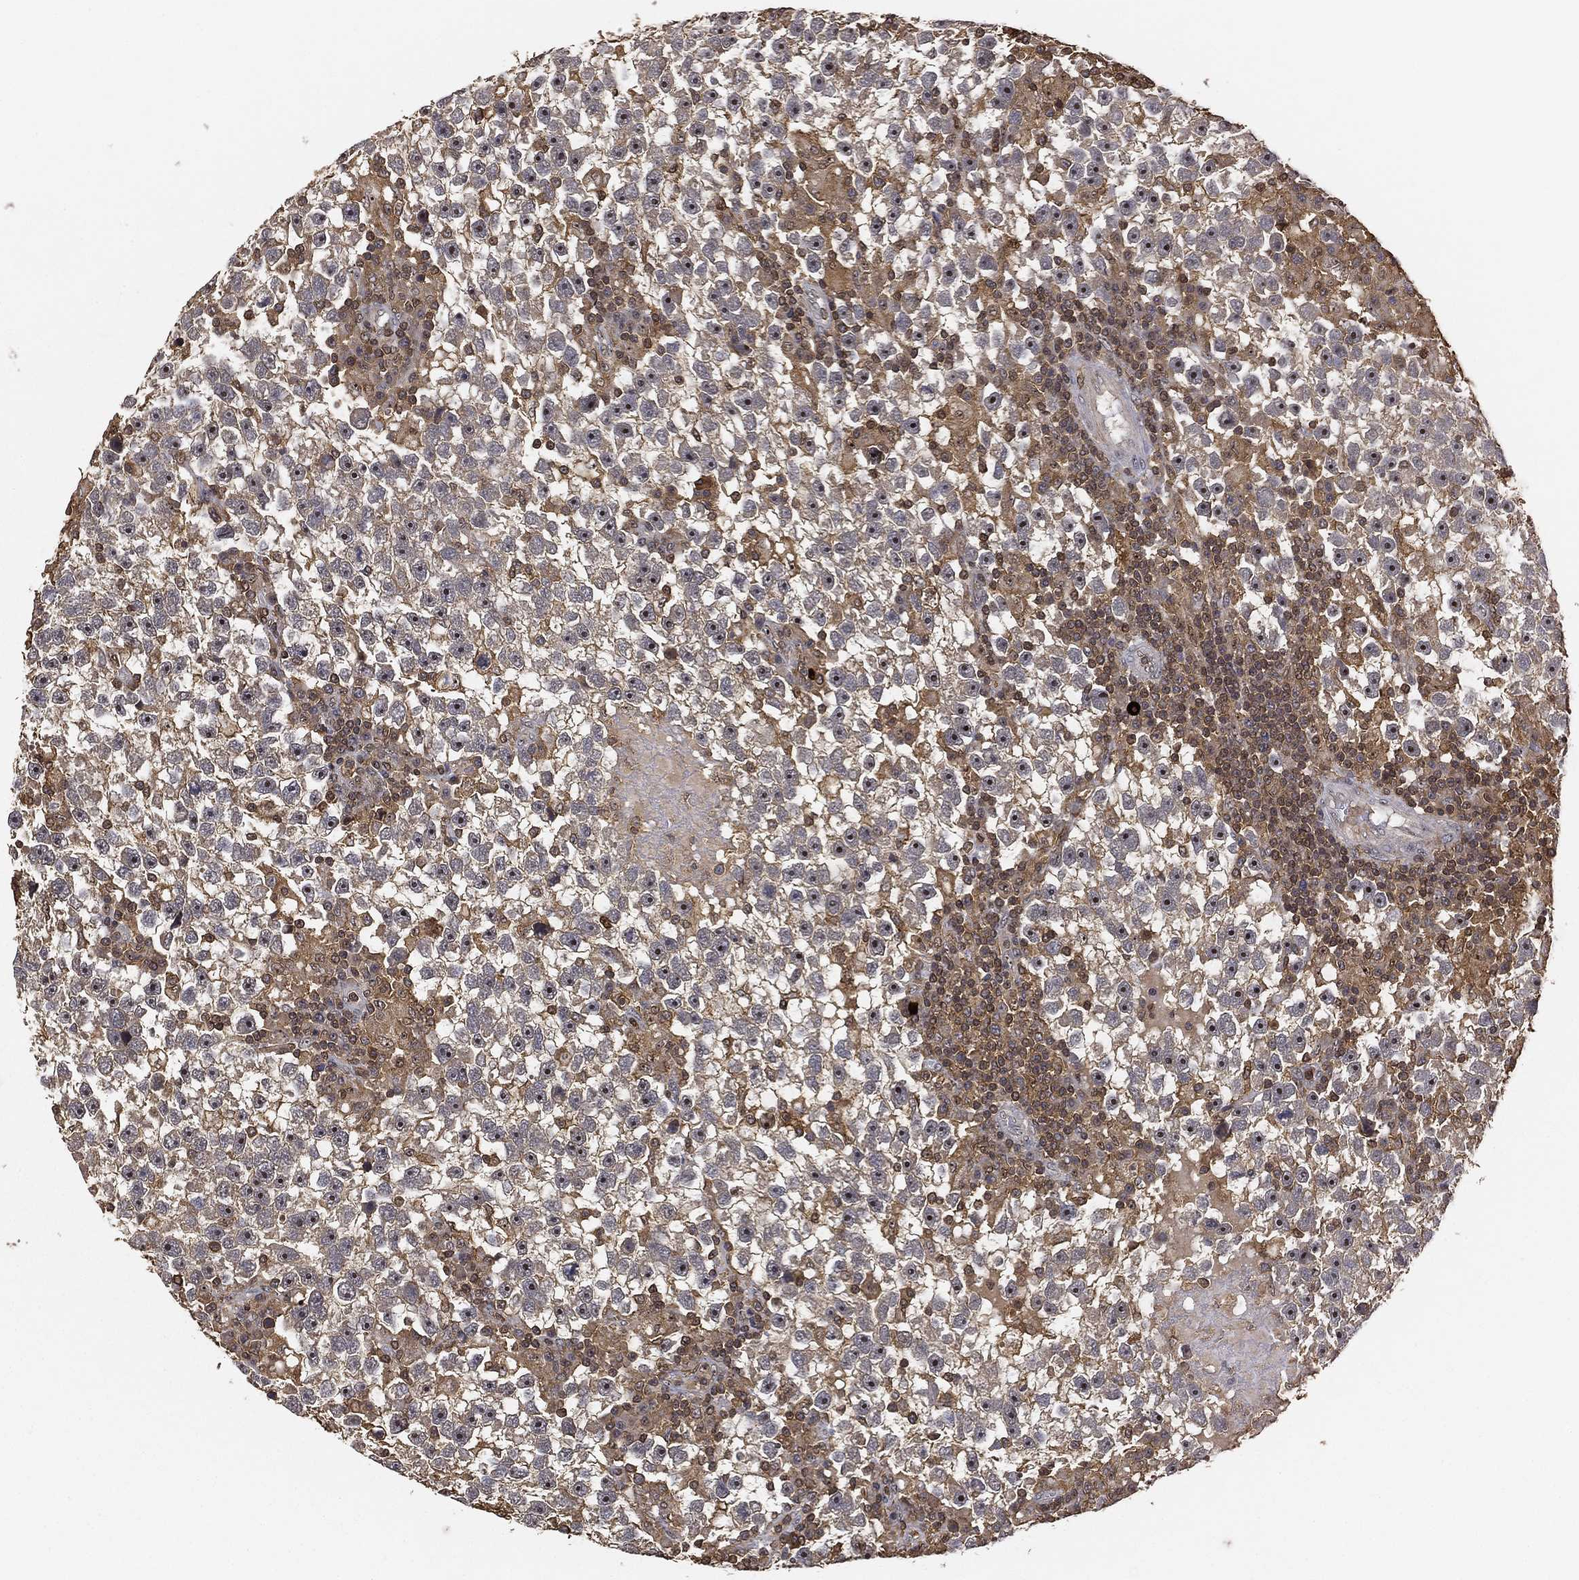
{"staining": {"intensity": "moderate", "quantity": "<25%", "location": "nuclear"}, "tissue": "testis cancer", "cell_type": "Tumor cells", "image_type": "cancer", "snomed": [{"axis": "morphology", "description": "Seminoma, NOS"}, {"axis": "topography", "description": "Testis"}], "caption": "A brown stain shows moderate nuclear positivity of a protein in seminoma (testis) tumor cells. (Stains: DAB (3,3'-diaminobenzidine) in brown, nuclei in blue, Microscopy: brightfield microscopy at high magnification).", "gene": "CRYL1", "patient": {"sex": "male", "age": 47}}